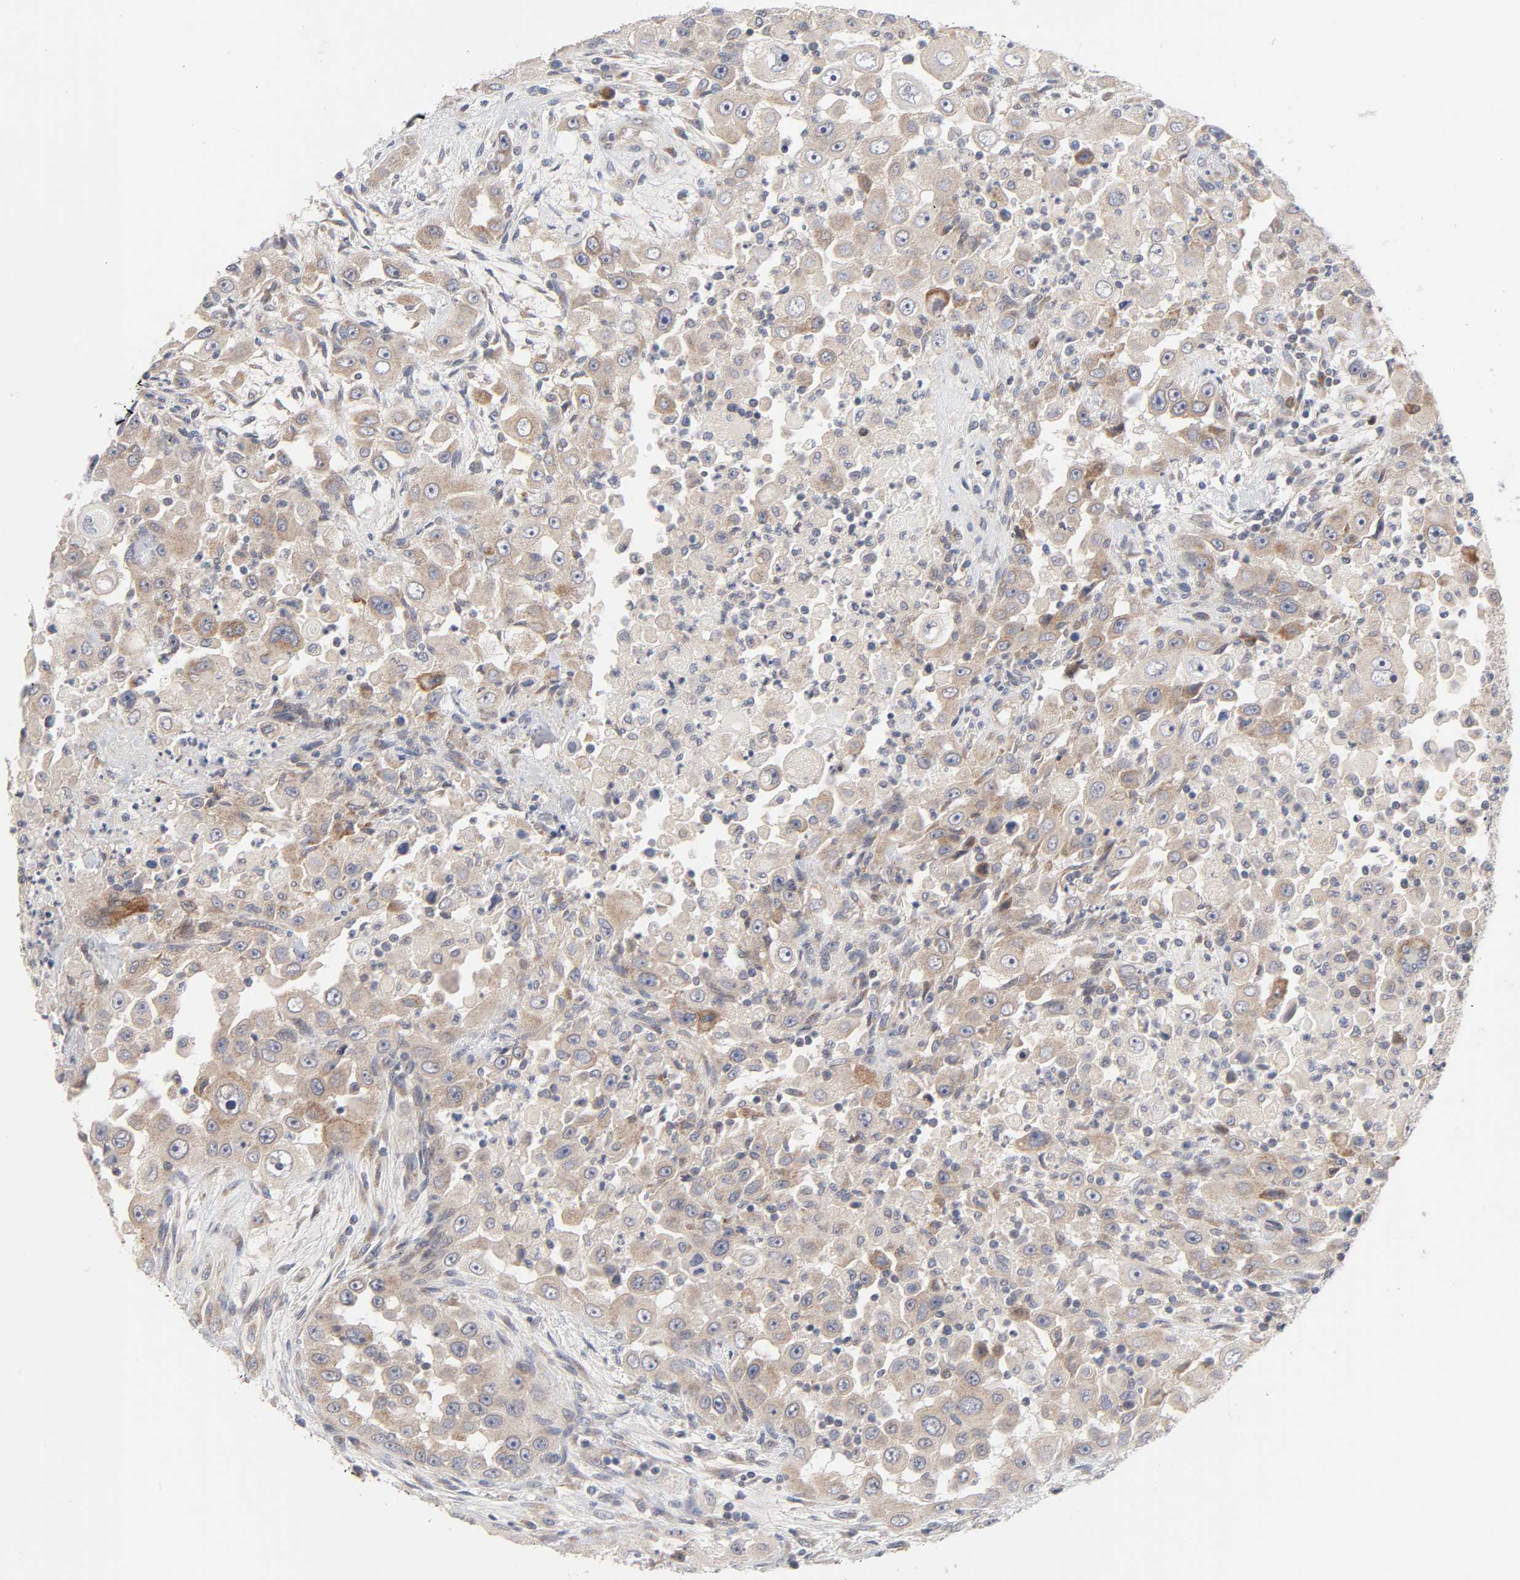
{"staining": {"intensity": "weak", "quantity": ">75%", "location": "cytoplasmic/membranous"}, "tissue": "head and neck cancer", "cell_type": "Tumor cells", "image_type": "cancer", "snomed": [{"axis": "morphology", "description": "Carcinoma, NOS"}, {"axis": "topography", "description": "Head-Neck"}], "caption": "Head and neck cancer (carcinoma) was stained to show a protein in brown. There is low levels of weak cytoplasmic/membranous staining in about >75% of tumor cells. (DAB = brown stain, brightfield microscopy at high magnification).", "gene": "IL4R", "patient": {"sex": "male", "age": 87}}